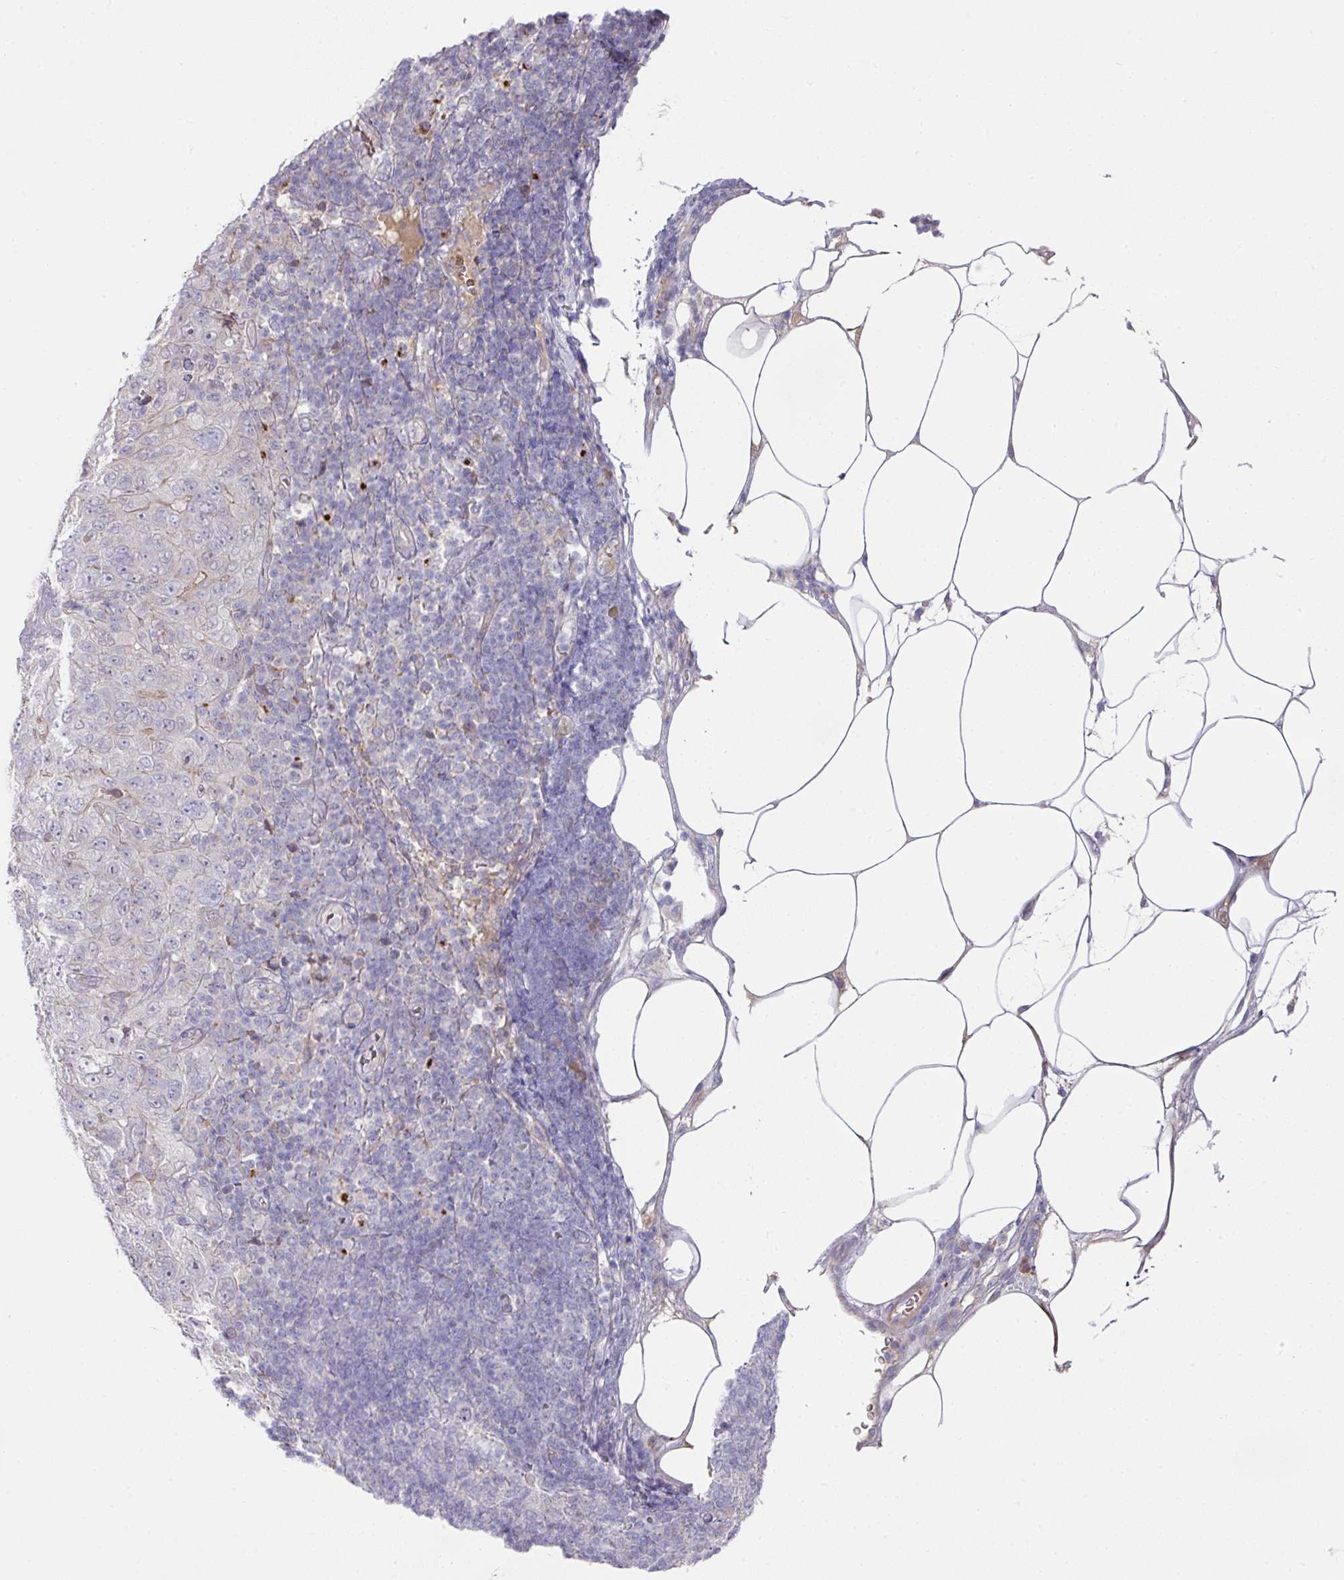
{"staining": {"intensity": "negative", "quantity": "none", "location": "none"}, "tissue": "pancreatic cancer", "cell_type": "Tumor cells", "image_type": "cancer", "snomed": [{"axis": "morphology", "description": "Adenocarcinoma, NOS"}, {"axis": "topography", "description": "Pancreas"}], "caption": "Immunohistochemistry photomicrograph of human pancreatic cancer stained for a protein (brown), which shows no staining in tumor cells. Nuclei are stained in blue.", "gene": "TARM1", "patient": {"sex": "male", "age": 68}}